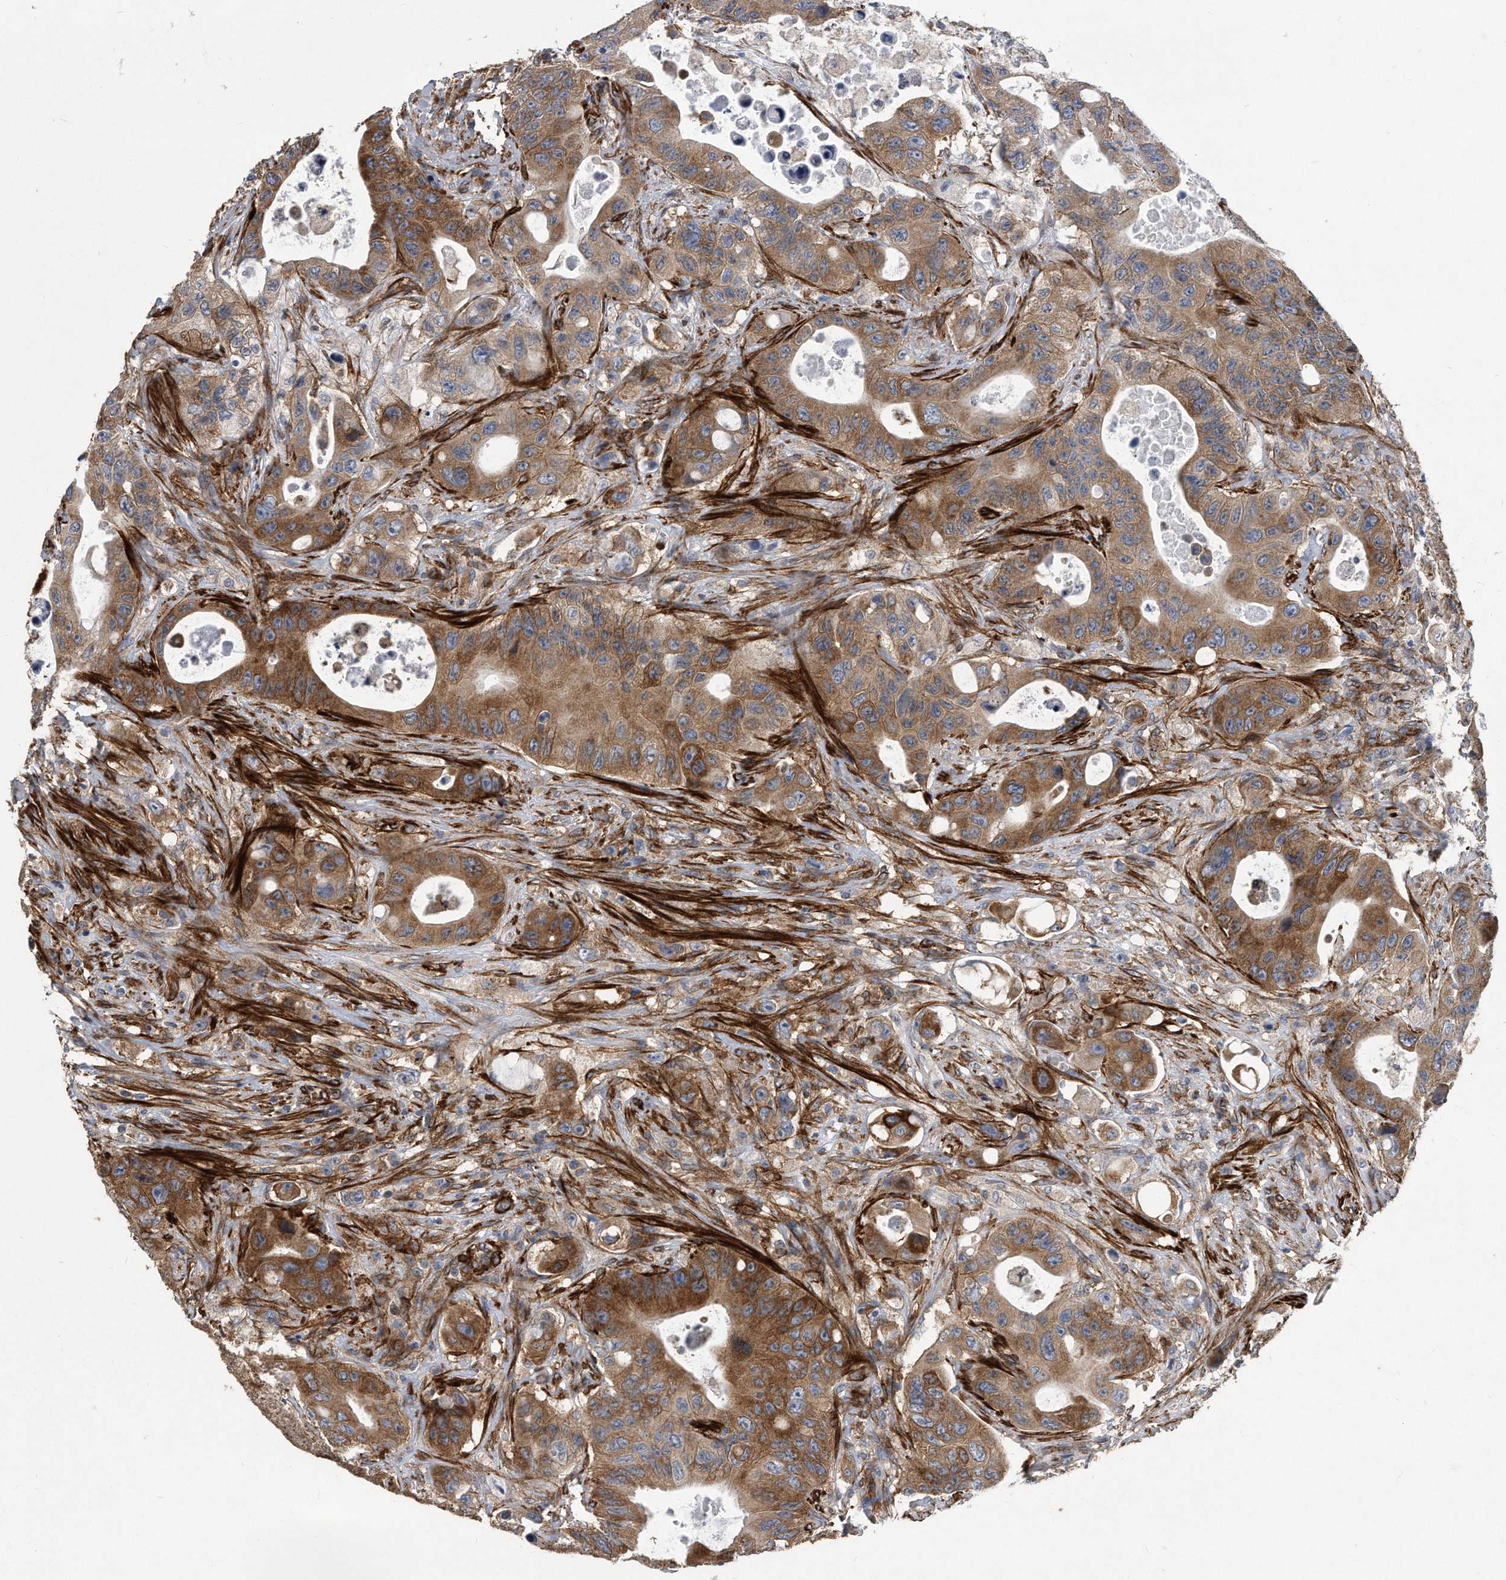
{"staining": {"intensity": "moderate", "quantity": ">75%", "location": "cytoplasmic/membranous"}, "tissue": "colorectal cancer", "cell_type": "Tumor cells", "image_type": "cancer", "snomed": [{"axis": "morphology", "description": "Adenocarcinoma, NOS"}, {"axis": "topography", "description": "Colon"}], "caption": "Approximately >75% of tumor cells in human colorectal adenocarcinoma reveal moderate cytoplasmic/membranous protein expression as visualized by brown immunohistochemical staining.", "gene": "EIF2B4", "patient": {"sex": "female", "age": 46}}